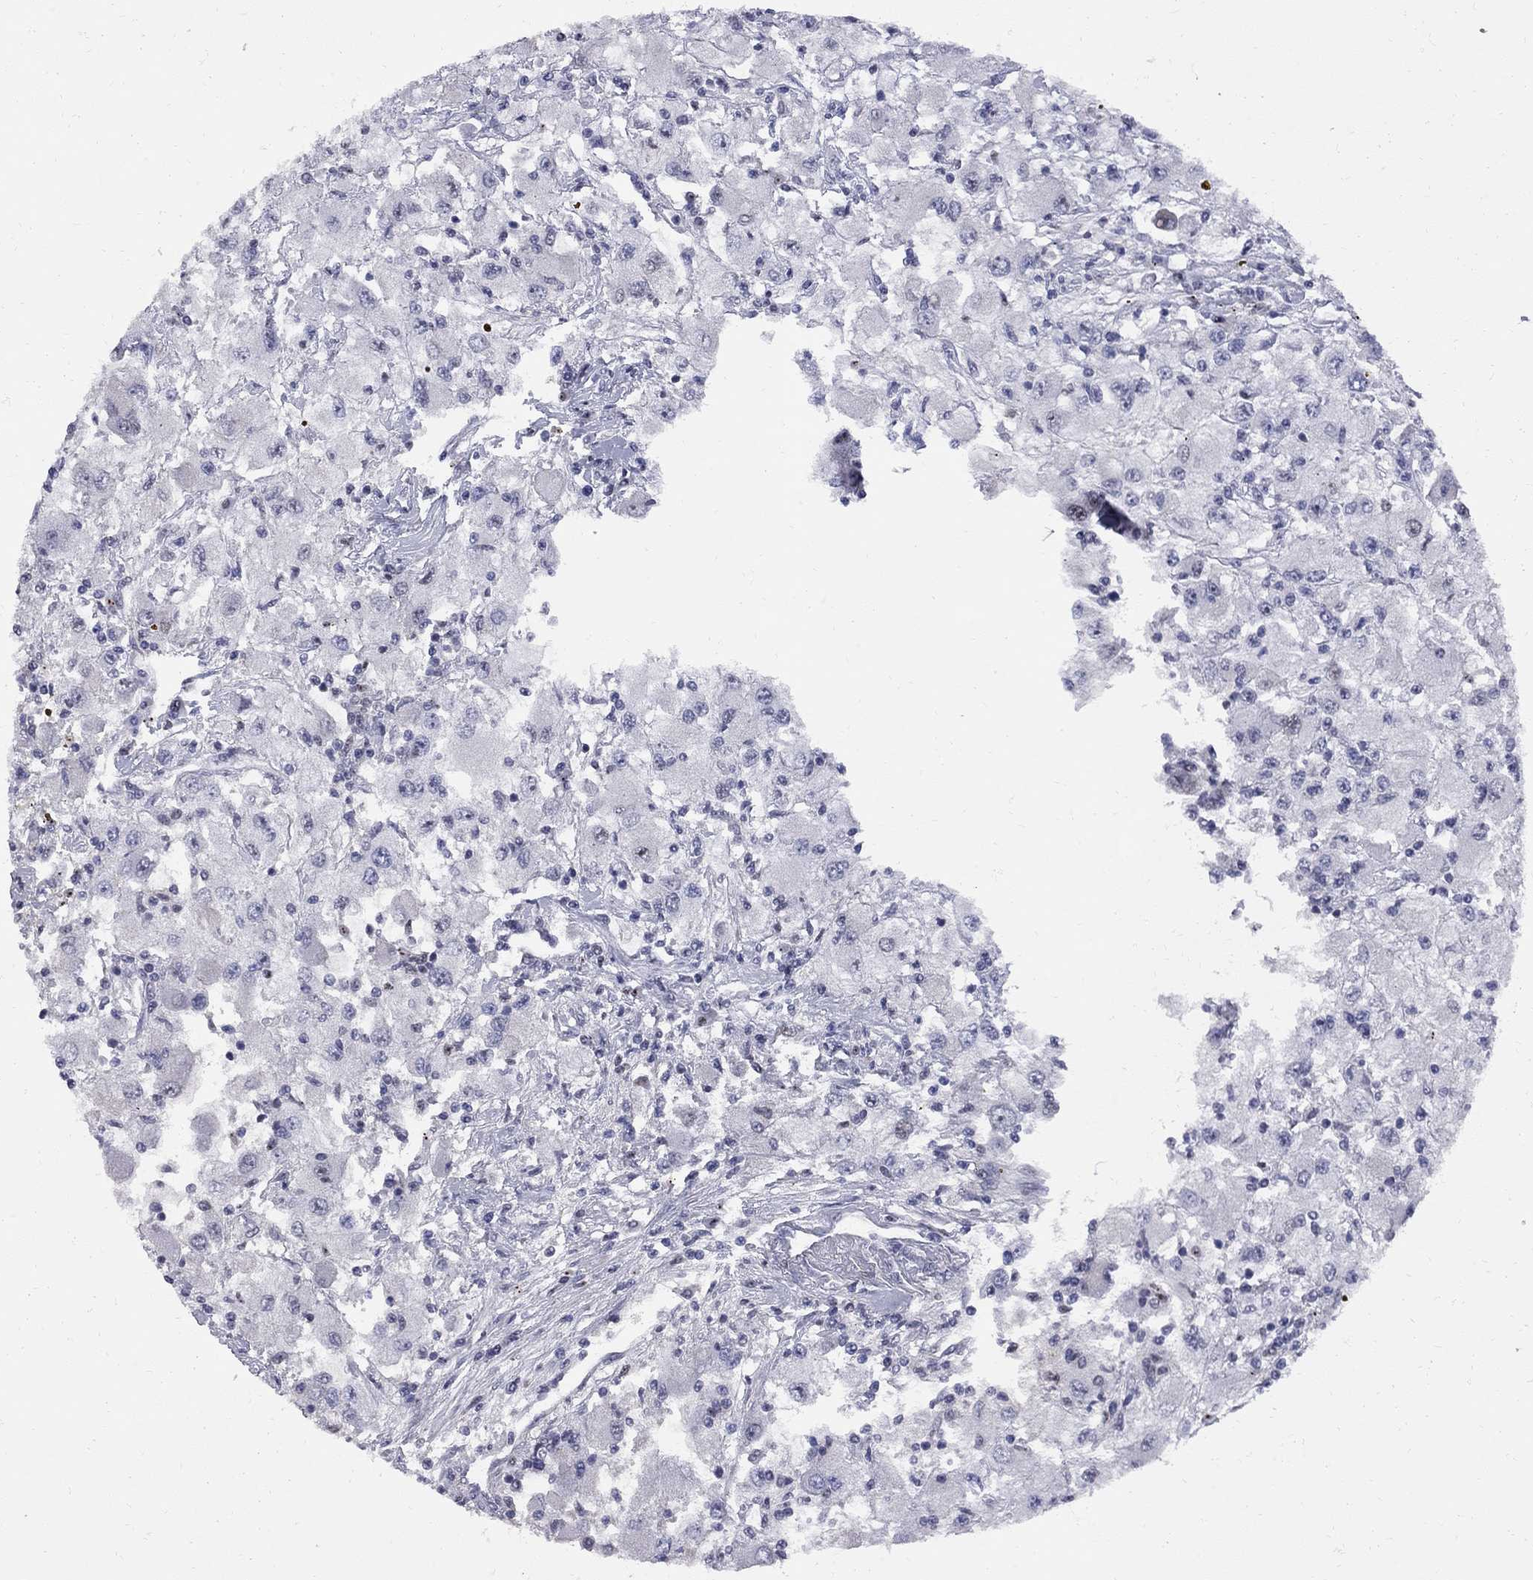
{"staining": {"intensity": "negative", "quantity": "none", "location": "none"}, "tissue": "renal cancer", "cell_type": "Tumor cells", "image_type": "cancer", "snomed": [{"axis": "morphology", "description": "Adenocarcinoma, NOS"}, {"axis": "topography", "description": "Kidney"}], "caption": "An immunohistochemistry micrograph of adenocarcinoma (renal) is shown. There is no staining in tumor cells of adenocarcinoma (renal). (DAB (3,3'-diaminobenzidine) immunohistochemistry, high magnification).", "gene": "DHX33", "patient": {"sex": "female", "age": 67}}